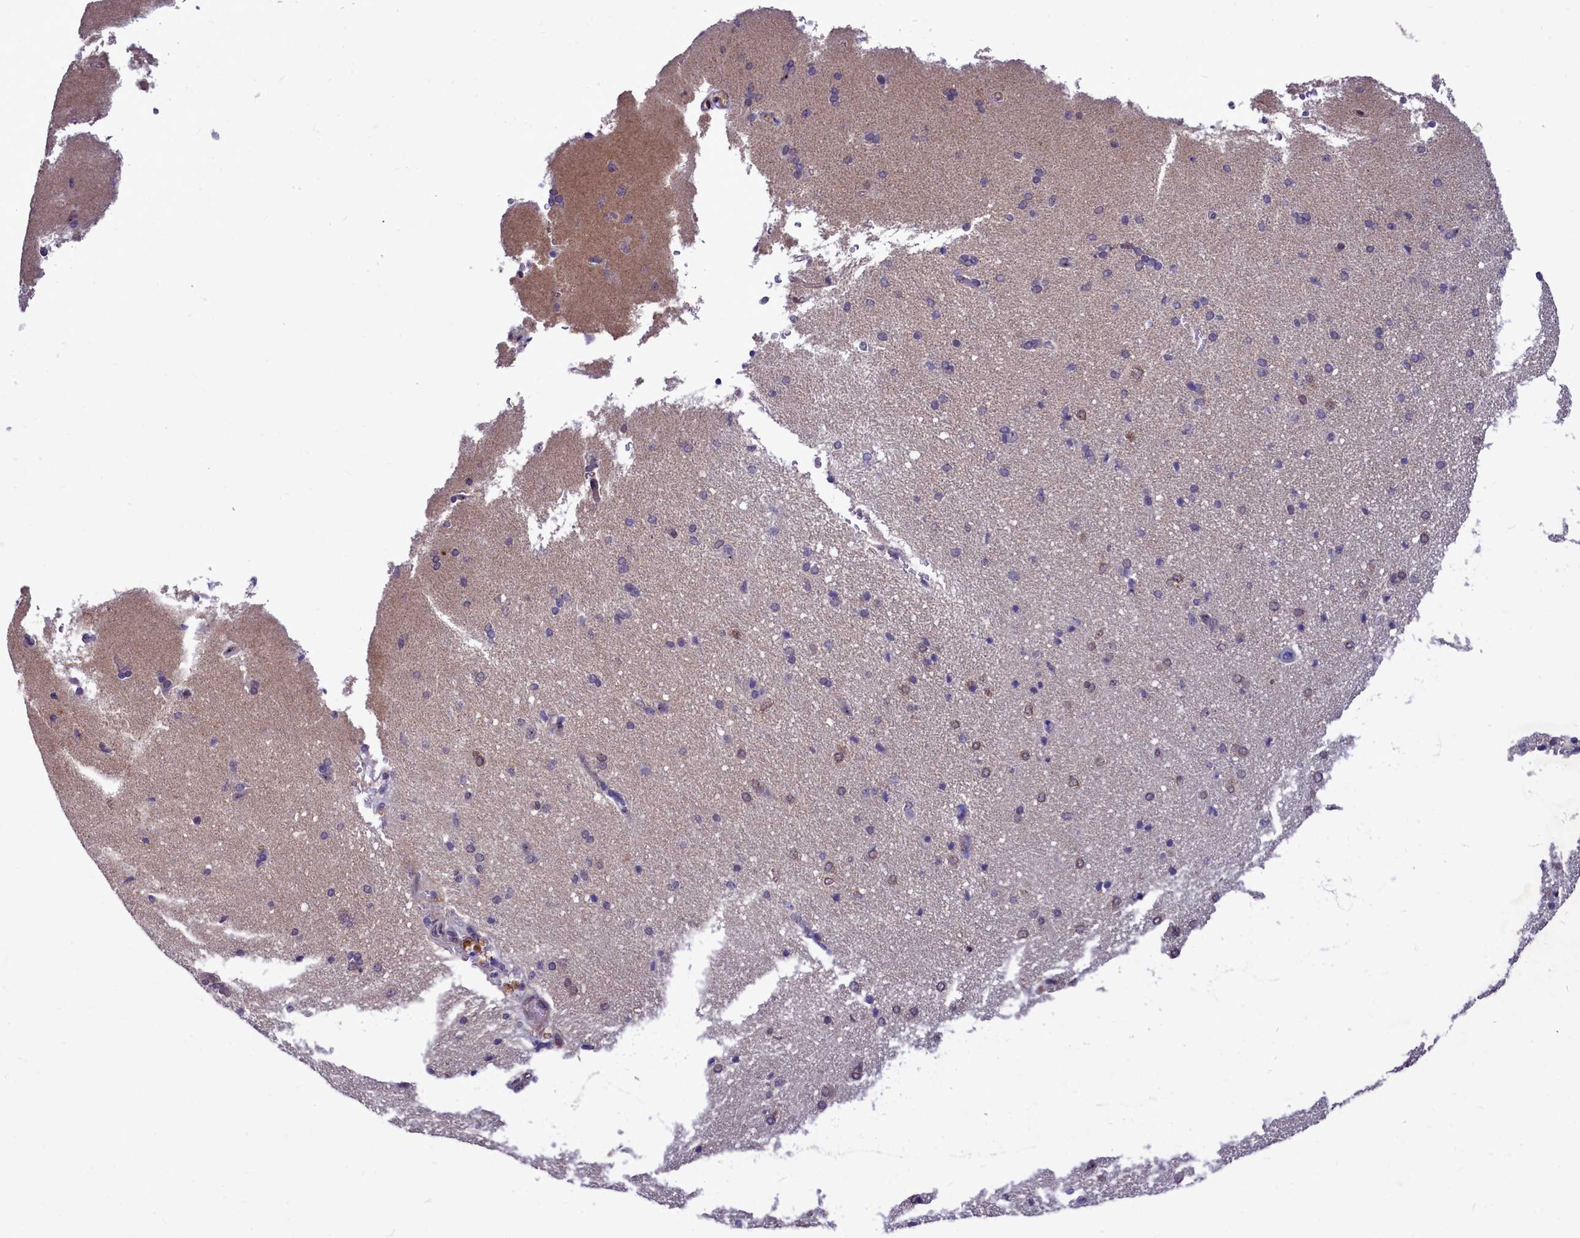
{"staining": {"intensity": "negative", "quantity": "none", "location": "none"}, "tissue": "cerebral cortex", "cell_type": "Endothelial cells", "image_type": "normal", "snomed": [{"axis": "morphology", "description": "Normal tissue, NOS"}, {"axis": "topography", "description": "Cerebral cortex"}], "caption": "Endothelial cells show no significant expression in benign cerebral cortex. Brightfield microscopy of immunohistochemistry (IHC) stained with DAB (brown) and hematoxylin (blue), captured at high magnification.", "gene": "BCAR1", "patient": {"sex": "male", "age": 62}}